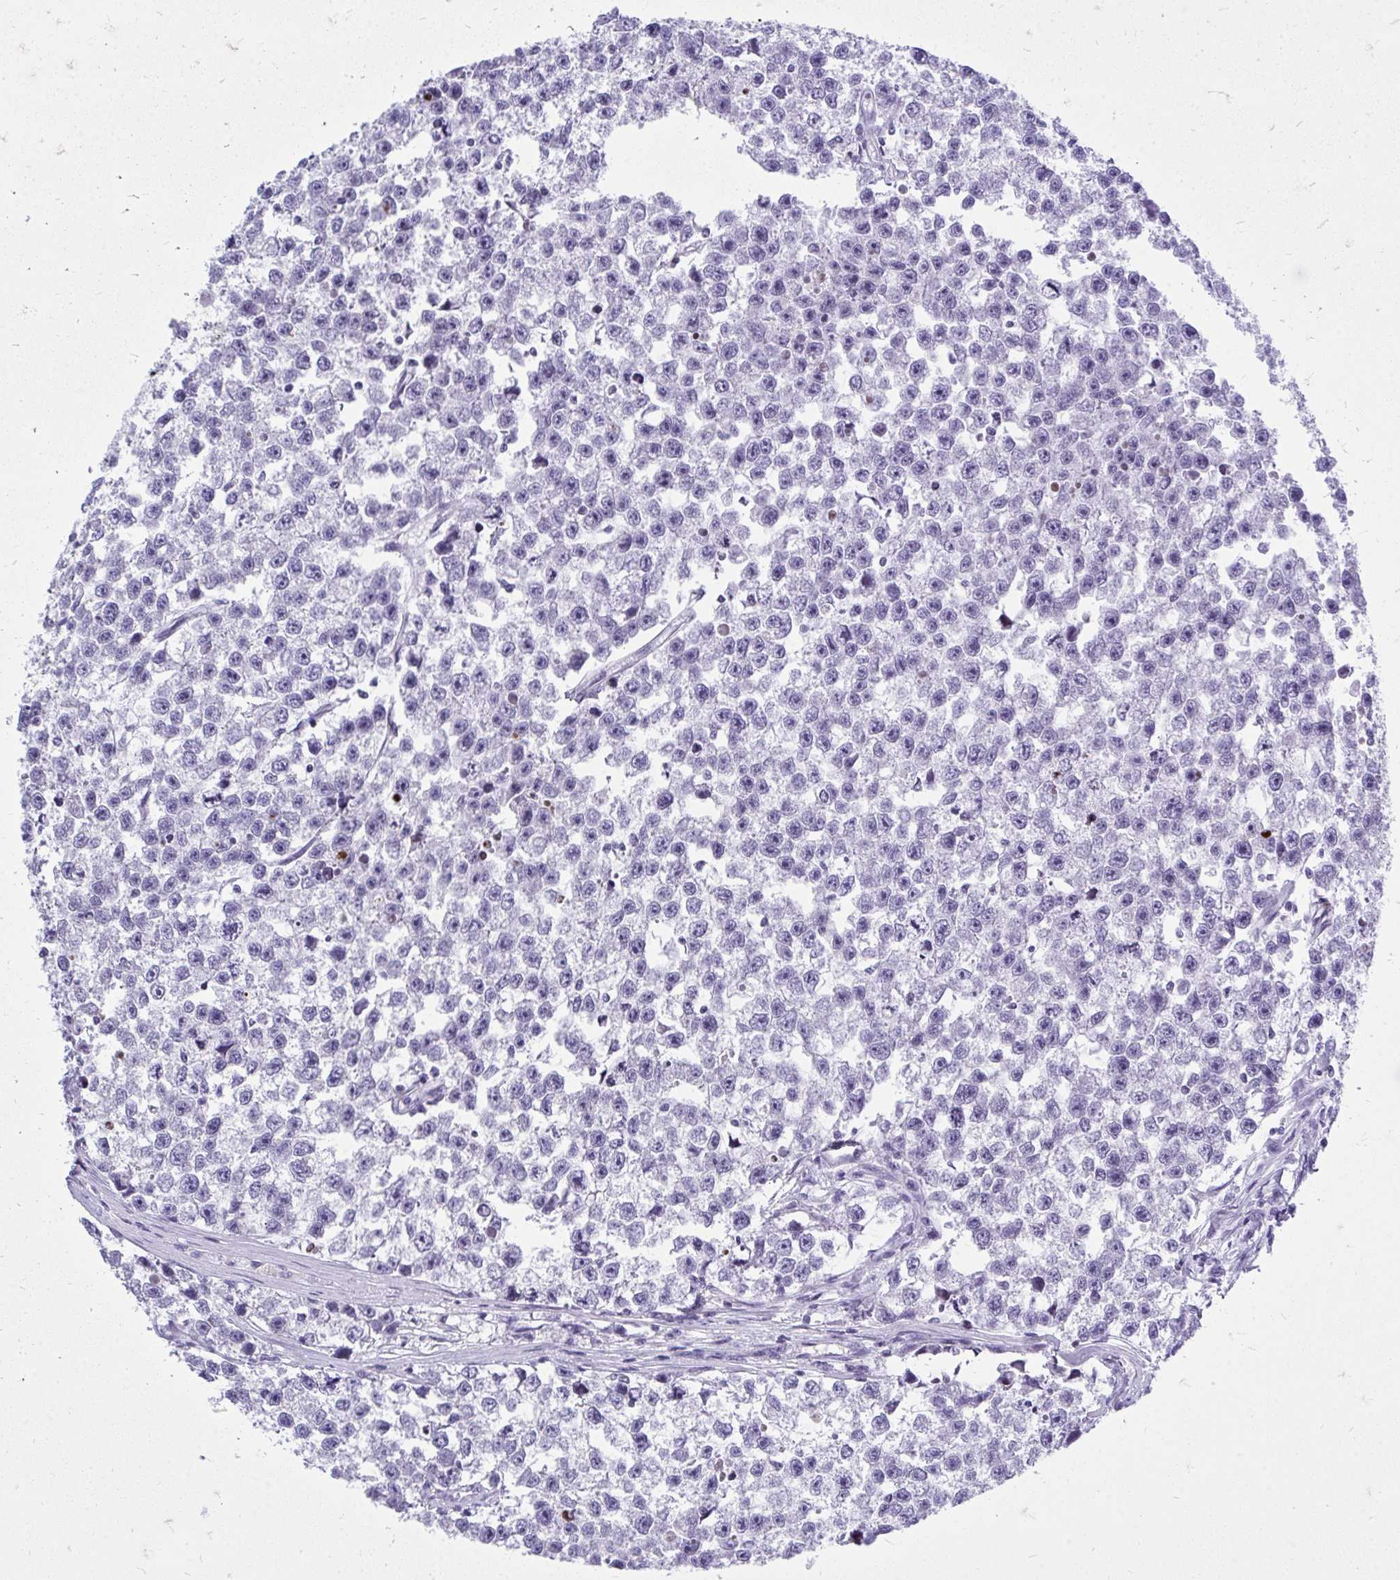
{"staining": {"intensity": "negative", "quantity": "none", "location": "none"}, "tissue": "testis cancer", "cell_type": "Tumor cells", "image_type": "cancer", "snomed": [{"axis": "morphology", "description": "Seminoma, NOS"}, {"axis": "topography", "description": "Testis"}], "caption": "This is a photomicrograph of immunohistochemistry (IHC) staining of seminoma (testis), which shows no positivity in tumor cells.", "gene": "GABRA1", "patient": {"sex": "male", "age": 26}}